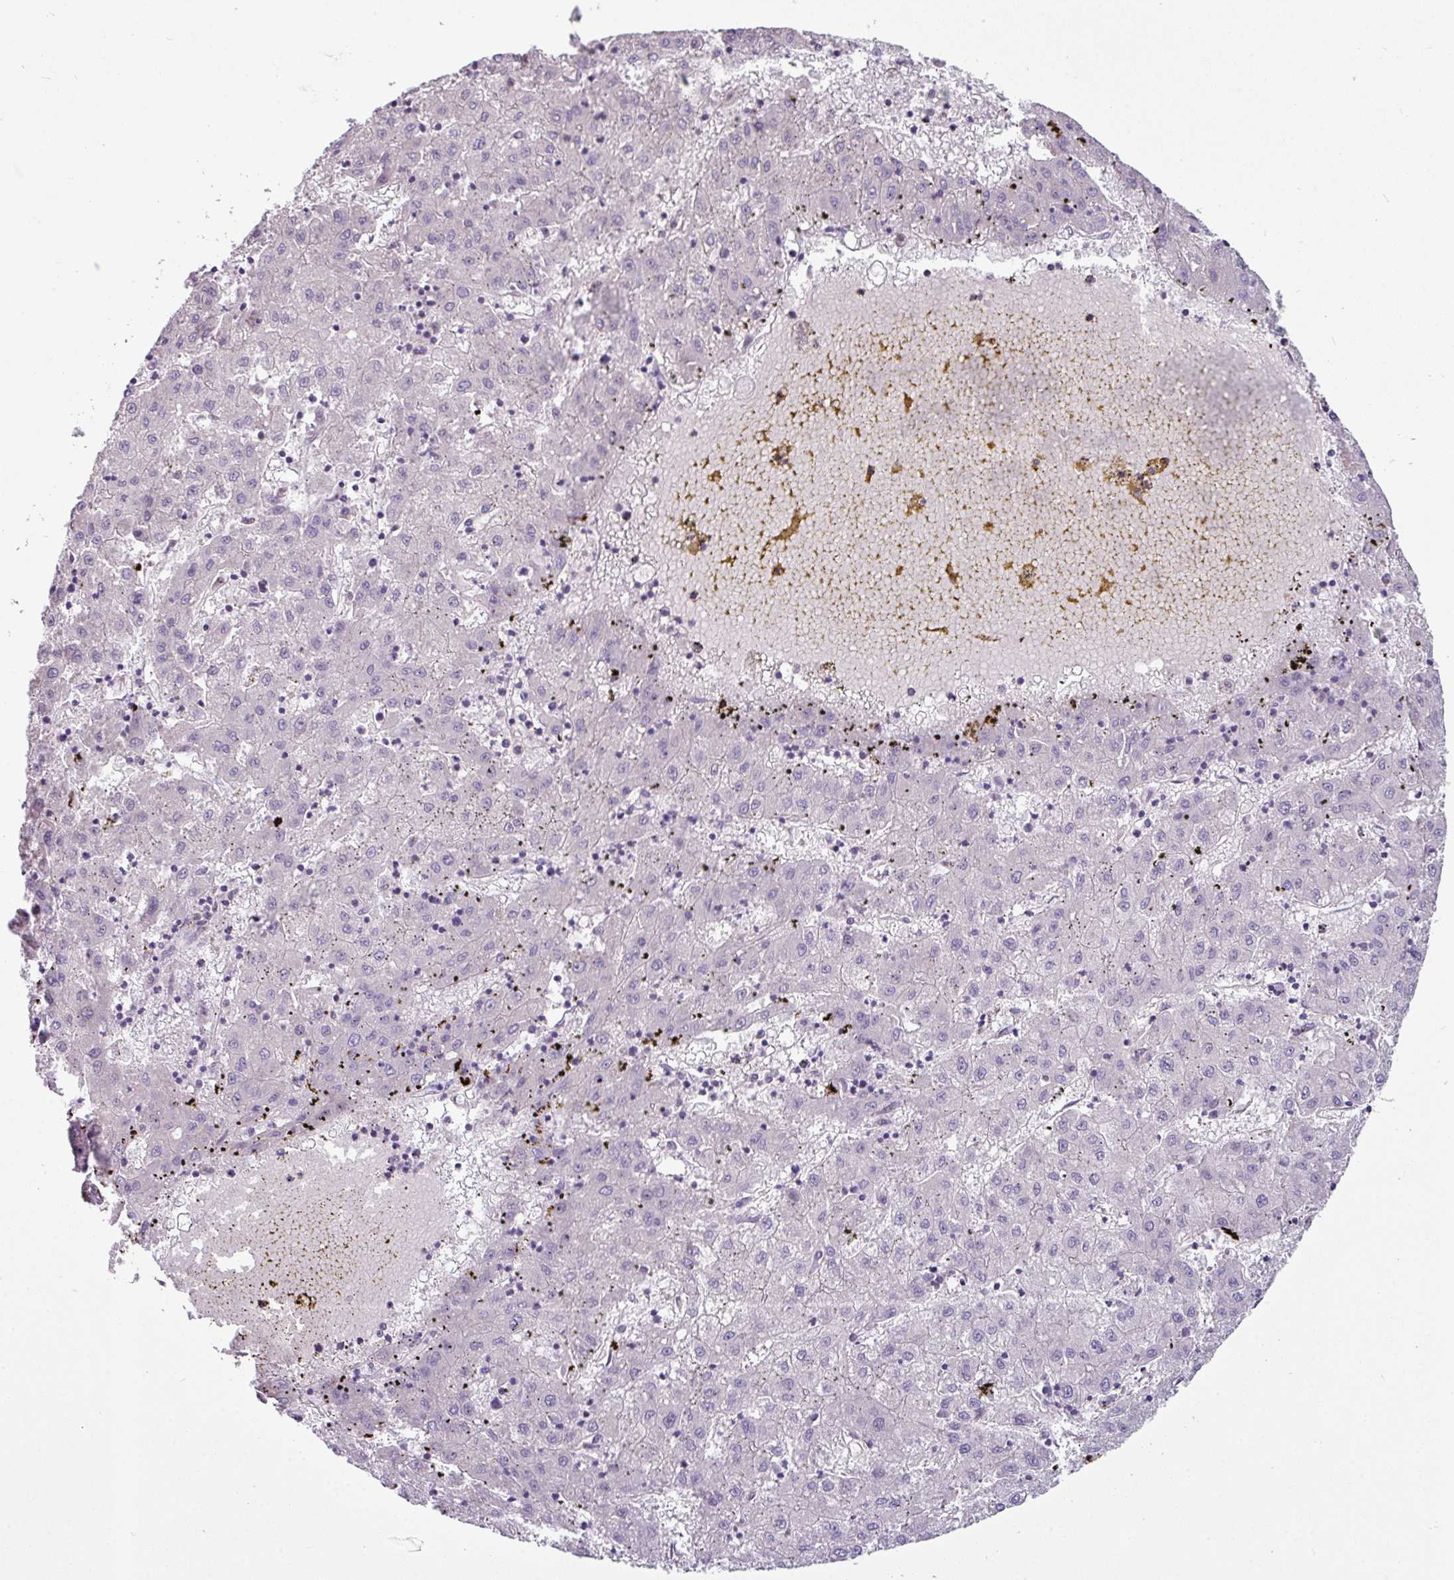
{"staining": {"intensity": "negative", "quantity": "none", "location": "none"}, "tissue": "liver cancer", "cell_type": "Tumor cells", "image_type": "cancer", "snomed": [{"axis": "morphology", "description": "Carcinoma, Hepatocellular, NOS"}, {"axis": "topography", "description": "Liver"}], "caption": "Tumor cells are negative for brown protein staining in liver hepatocellular carcinoma.", "gene": "LRRC9", "patient": {"sex": "male", "age": 72}}